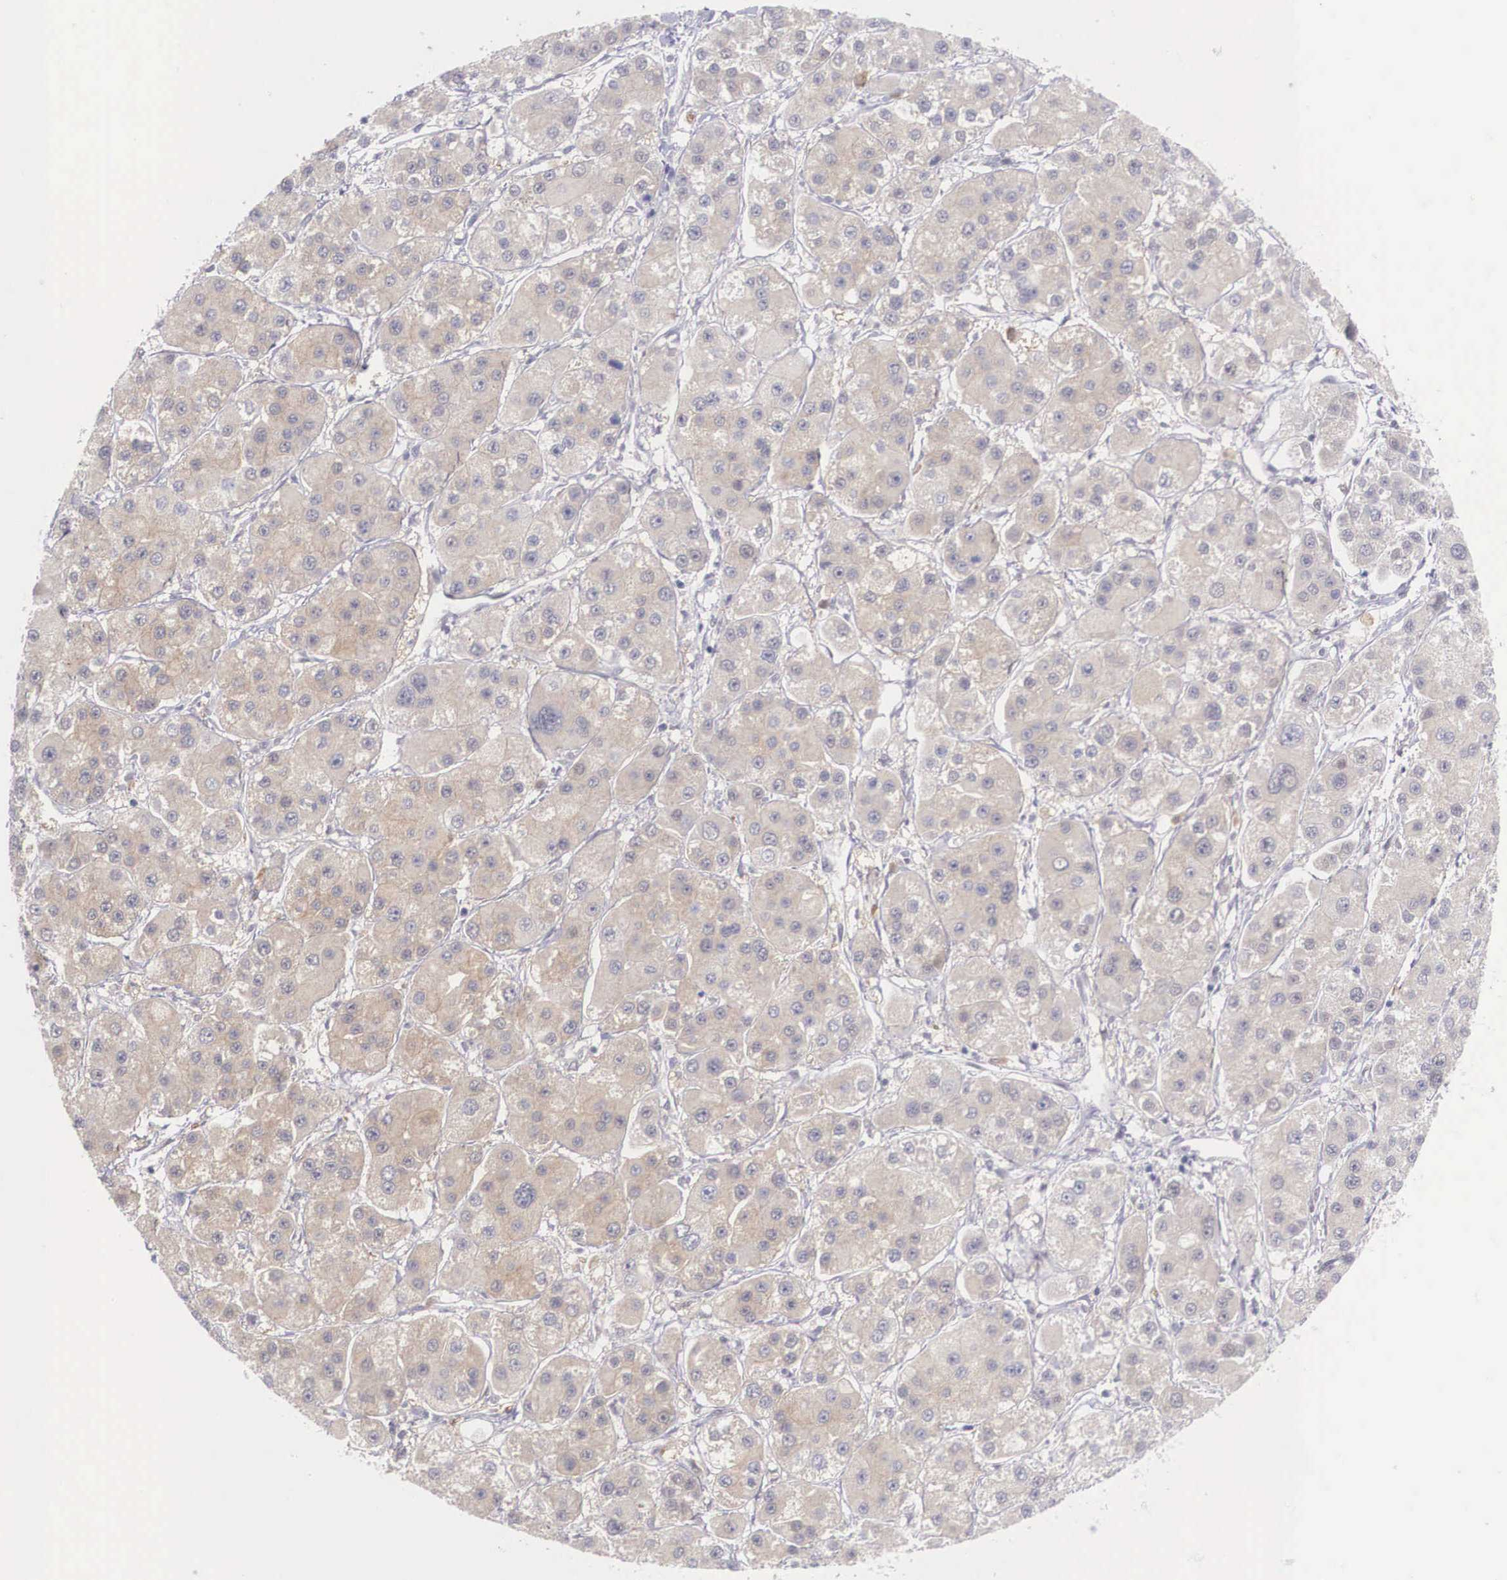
{"staining": {"intensity": "weak", "quantity": "25%-75%", "location": "cytoplasmic/membranous"}, "tissue": "liver cancer", "cell_type": "Tumor cells", "image_type": "cancer", "snomed": [{"axis": "morphology", "description": "Carcinoma, Hepatocellular, NOS"}, {"axis": "topography", "description": "Liver"}], "caption": "Protein staining exhibits weak cytoplasmic/membranous positivity in about 25%-75% of tumor cells in liver cancer (hepatocellular carcinoma). The staining was performed using DAB (3,3'-diaminobenzidine), with brown indicating positive protein expression. Nuclei are stained blue with hematoxylin.", "gene": "NINL", "patient": {"sex": "female", "age": 85}}